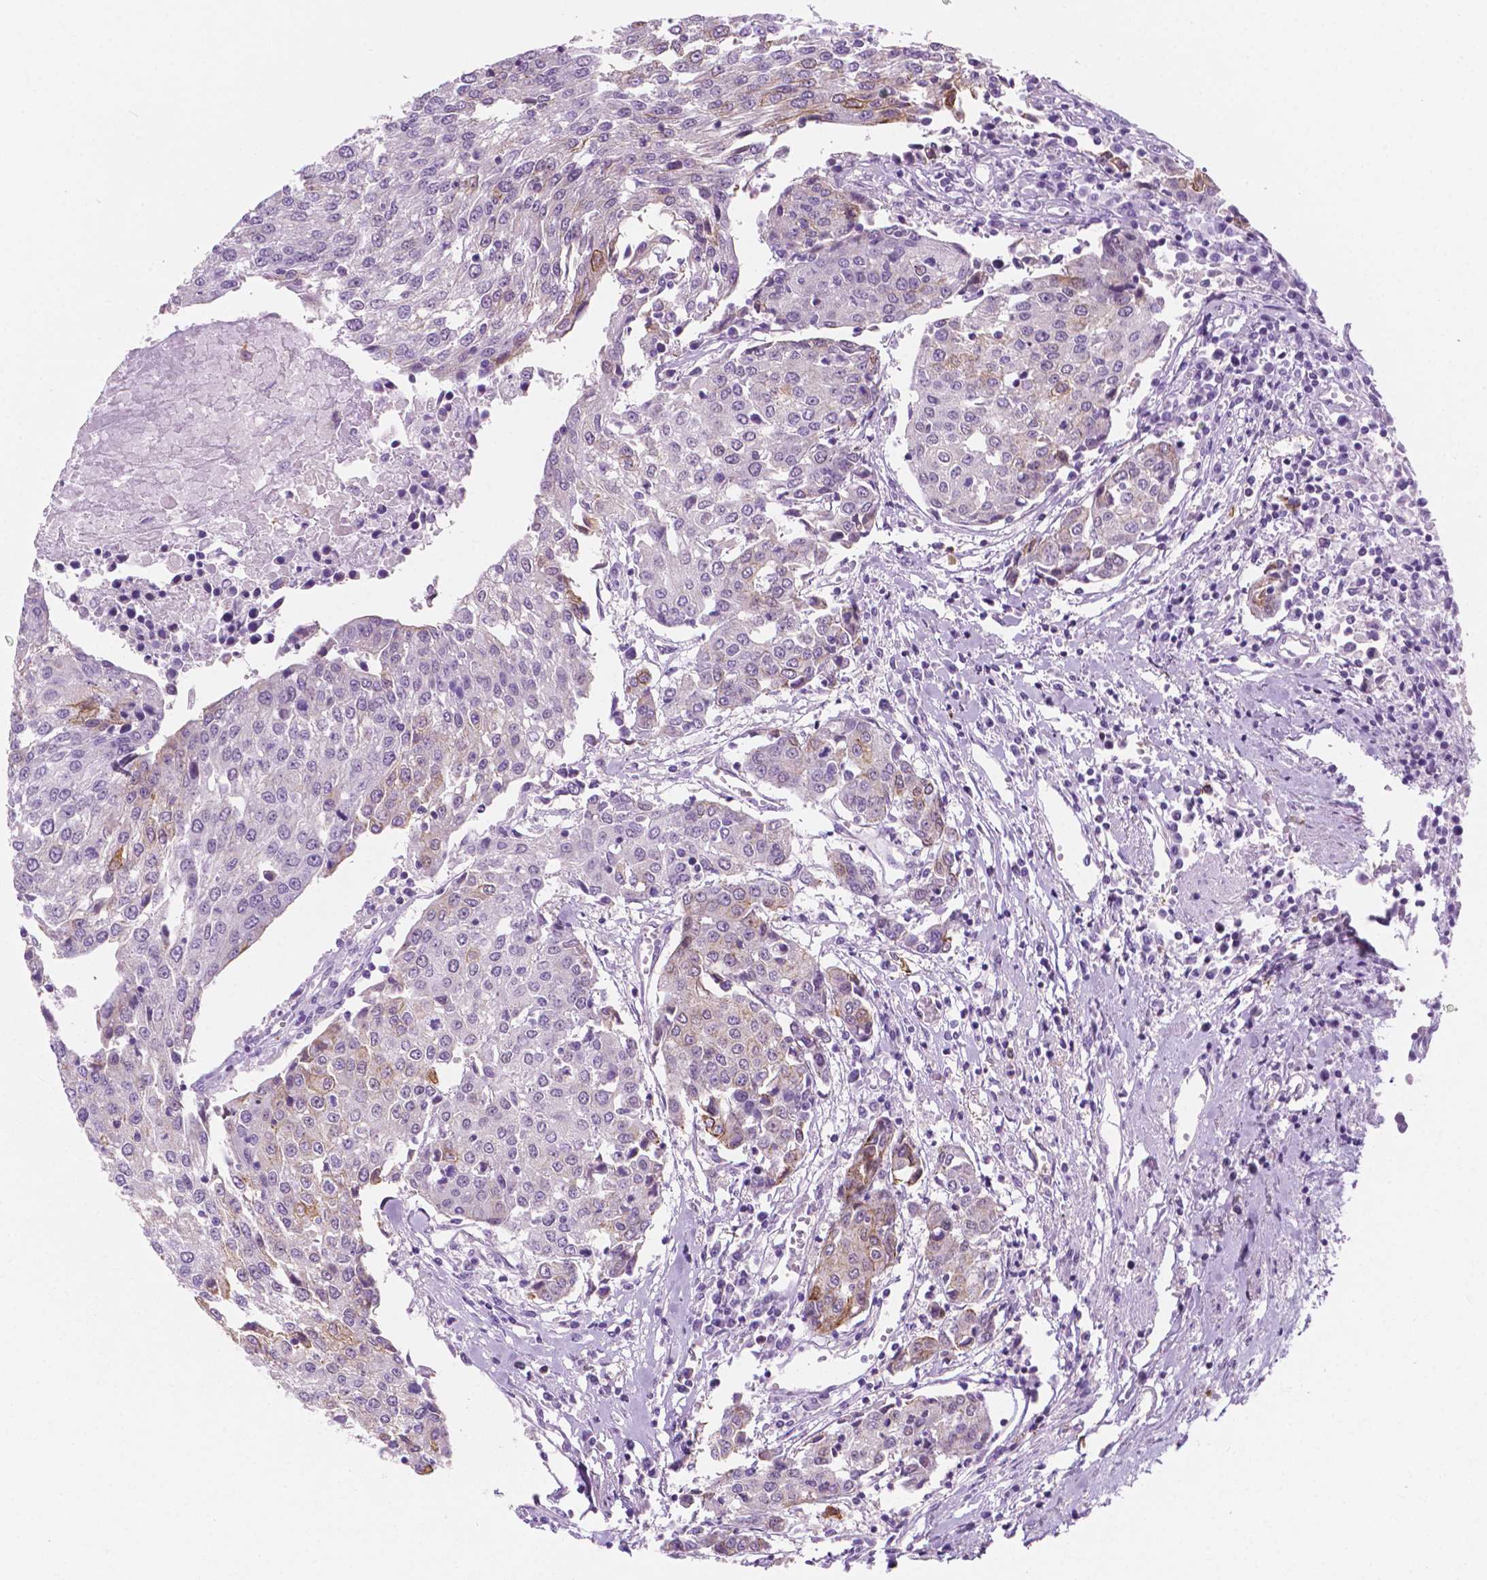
{"staining": {"intensity": "negative", "quantity": "none", "location": "none"}, "tissue": "urothelial cancer", "cell_type": "Tumor cells", "image_type": "cancer", "snomed": [{"axis": "morphology", "description": "Urothelial carcinoma, High grade"}, {"axis": "topography", "description": "Urinary bladder"}], "caption": "Tumor cells show no significant protein positivity in urothelial cancer.", "gene": "EPPK1", "patient": {"sex": "female", "age": 85}}